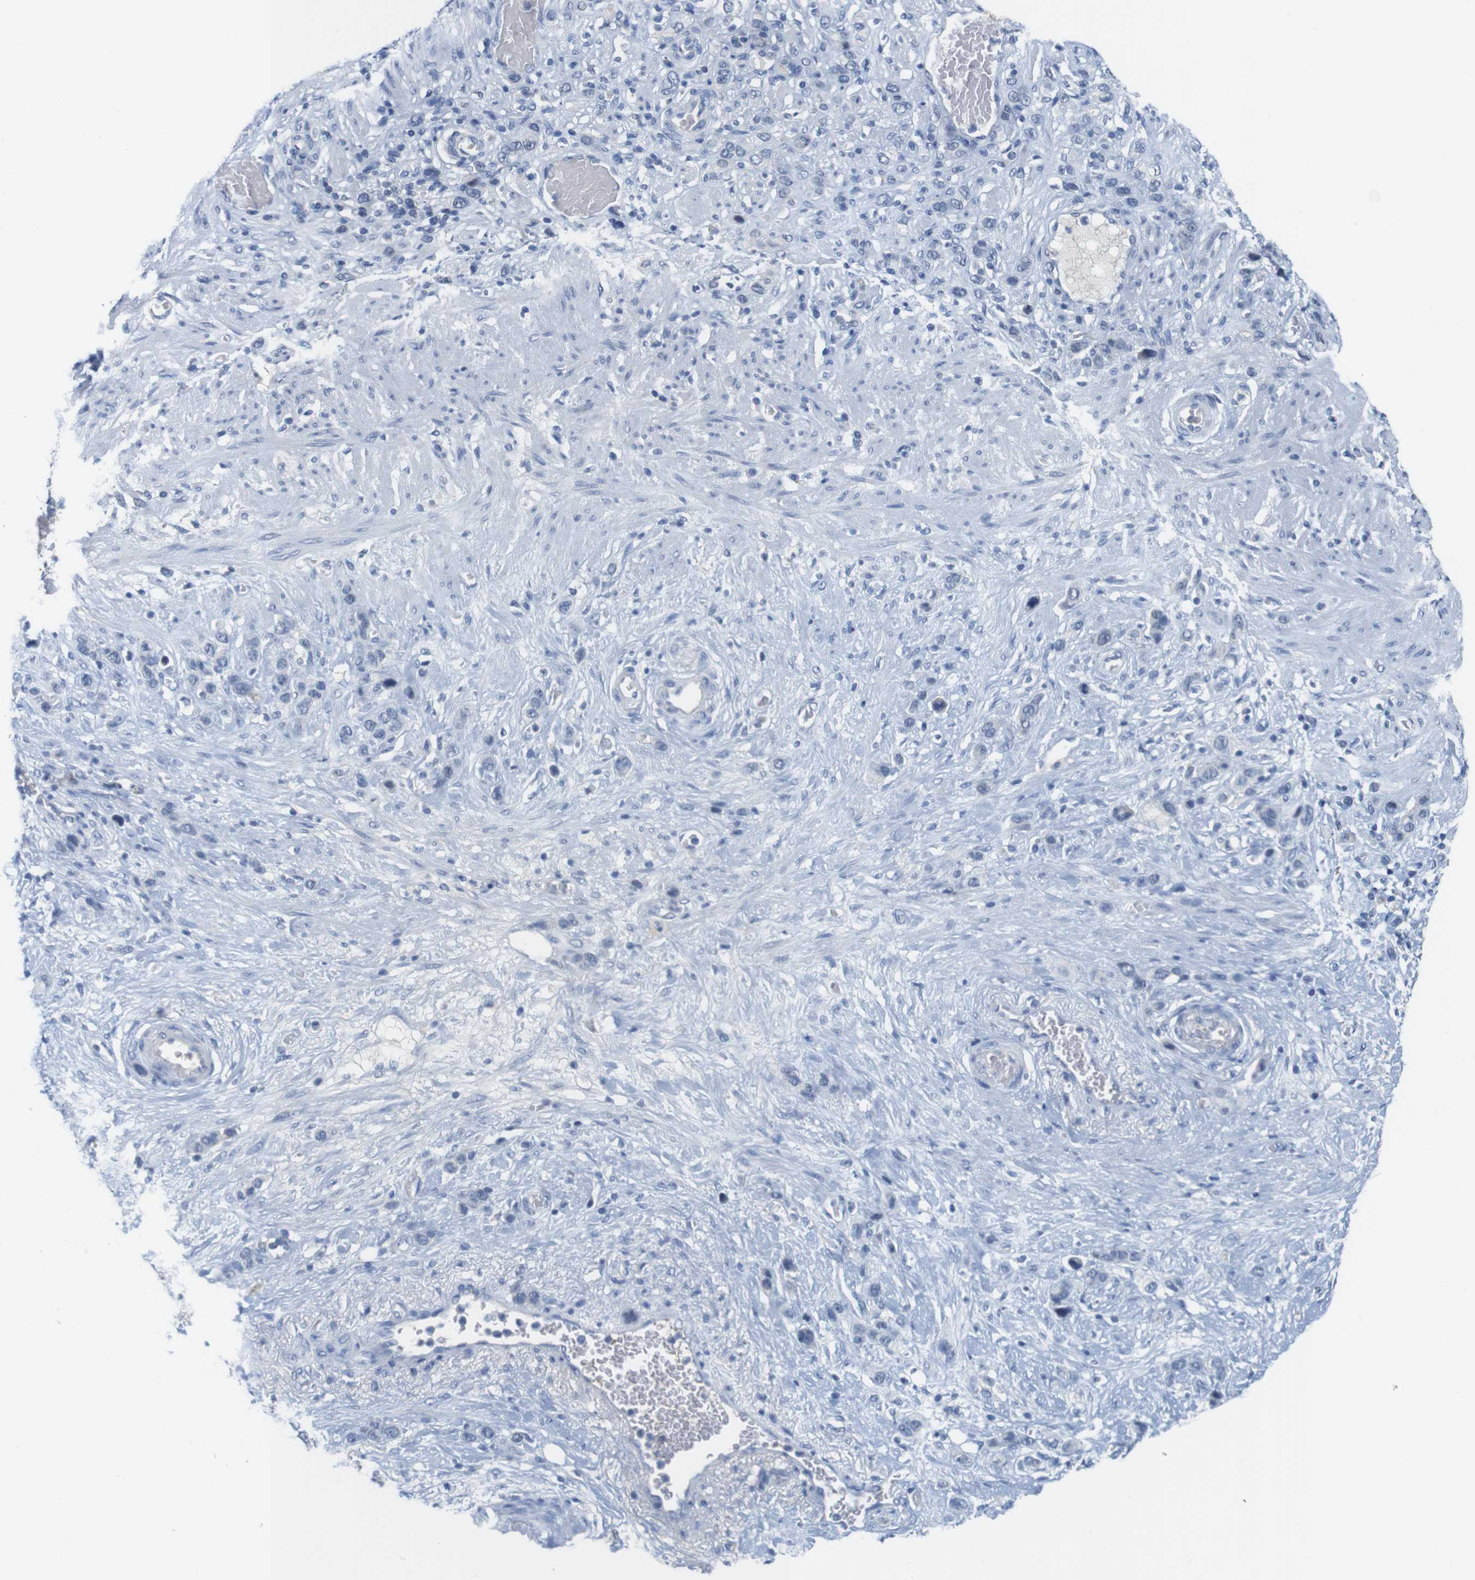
{"staining": {"intensity": "negative", "quantity": "none", "location": "none"}, "tissue": "stomach cancer", "cell_type": "Tumor cells", "image_type": "cancer", "snomed": [{"axis": "morphology", "description": "Adenocarcinoma, NOS"}, {"axis": "morphology", "description": "Adenocarcinoma, High grade"}, {"axis": "topography", "description": "Stomach, upper"}, {"axis": "topography", "description": "Stomach, lower"}], "caption": "The photomicrograph demonstrates no staining of tumor cells in stomach cancer.", "gene": "OTOF", "patient": {"sex": "female", "age": 65}}